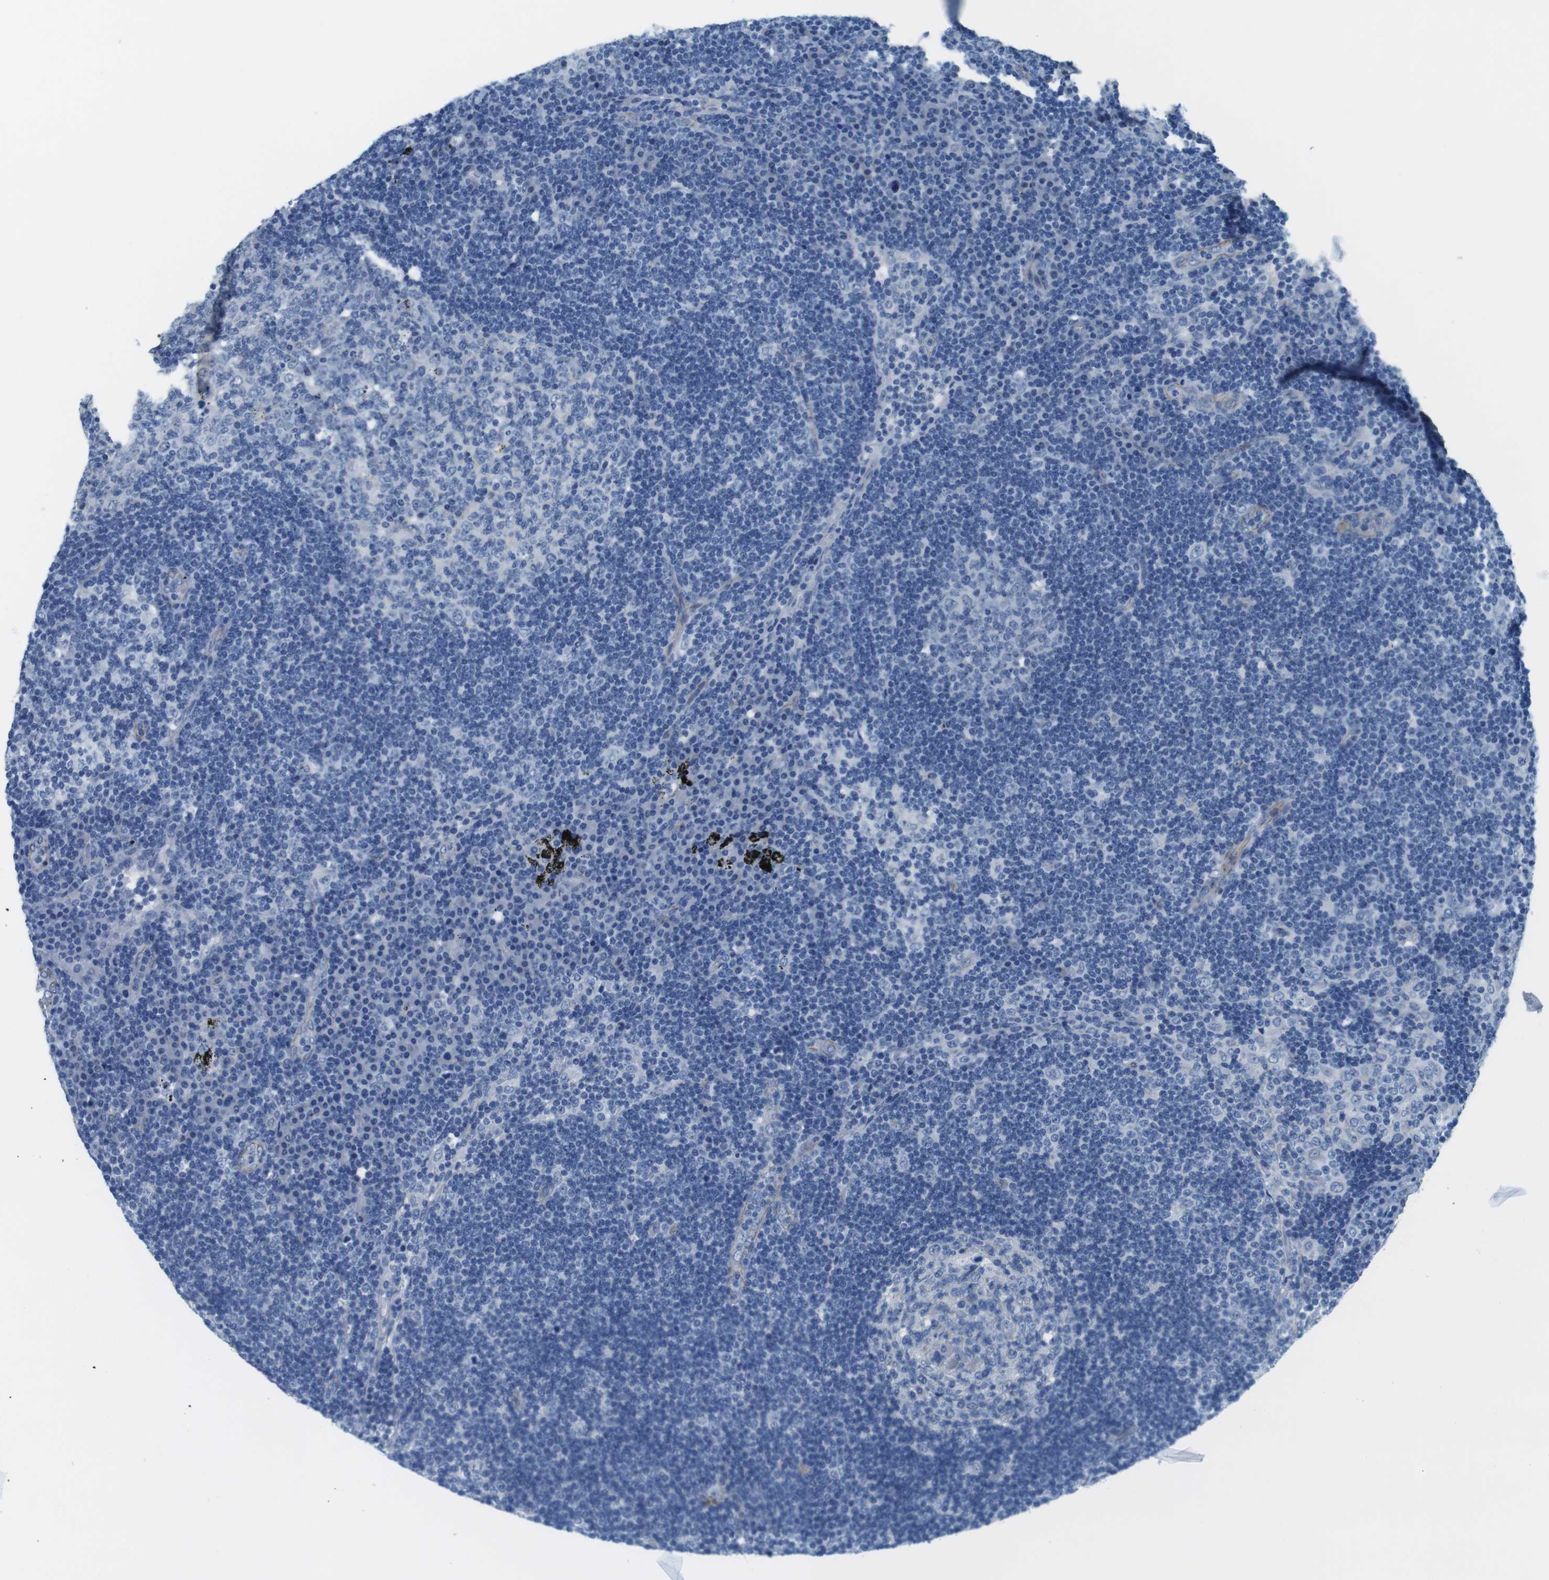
{"staining": {"intensity": "negative", "quantity": "none", "location": "none"}, "tissue": "lymph node", "cell_type": "Germinal center cells", "image_type": "normal", "snomed": [{"axis": "morphology", "description": "Normal tissue, NOS"}, {"axis": "morphology", "description": "Squamous cell carcinoma, metastatic, NOS"}, {"axis": "topography", "description": "Lymph node"}], "caption": "A photomicrograph of lymph node stained for a protein exhibits no brown staining in germinal center cells.", "gene": "SLC6A6", "patient": {"sex": "female", "age": 53}}